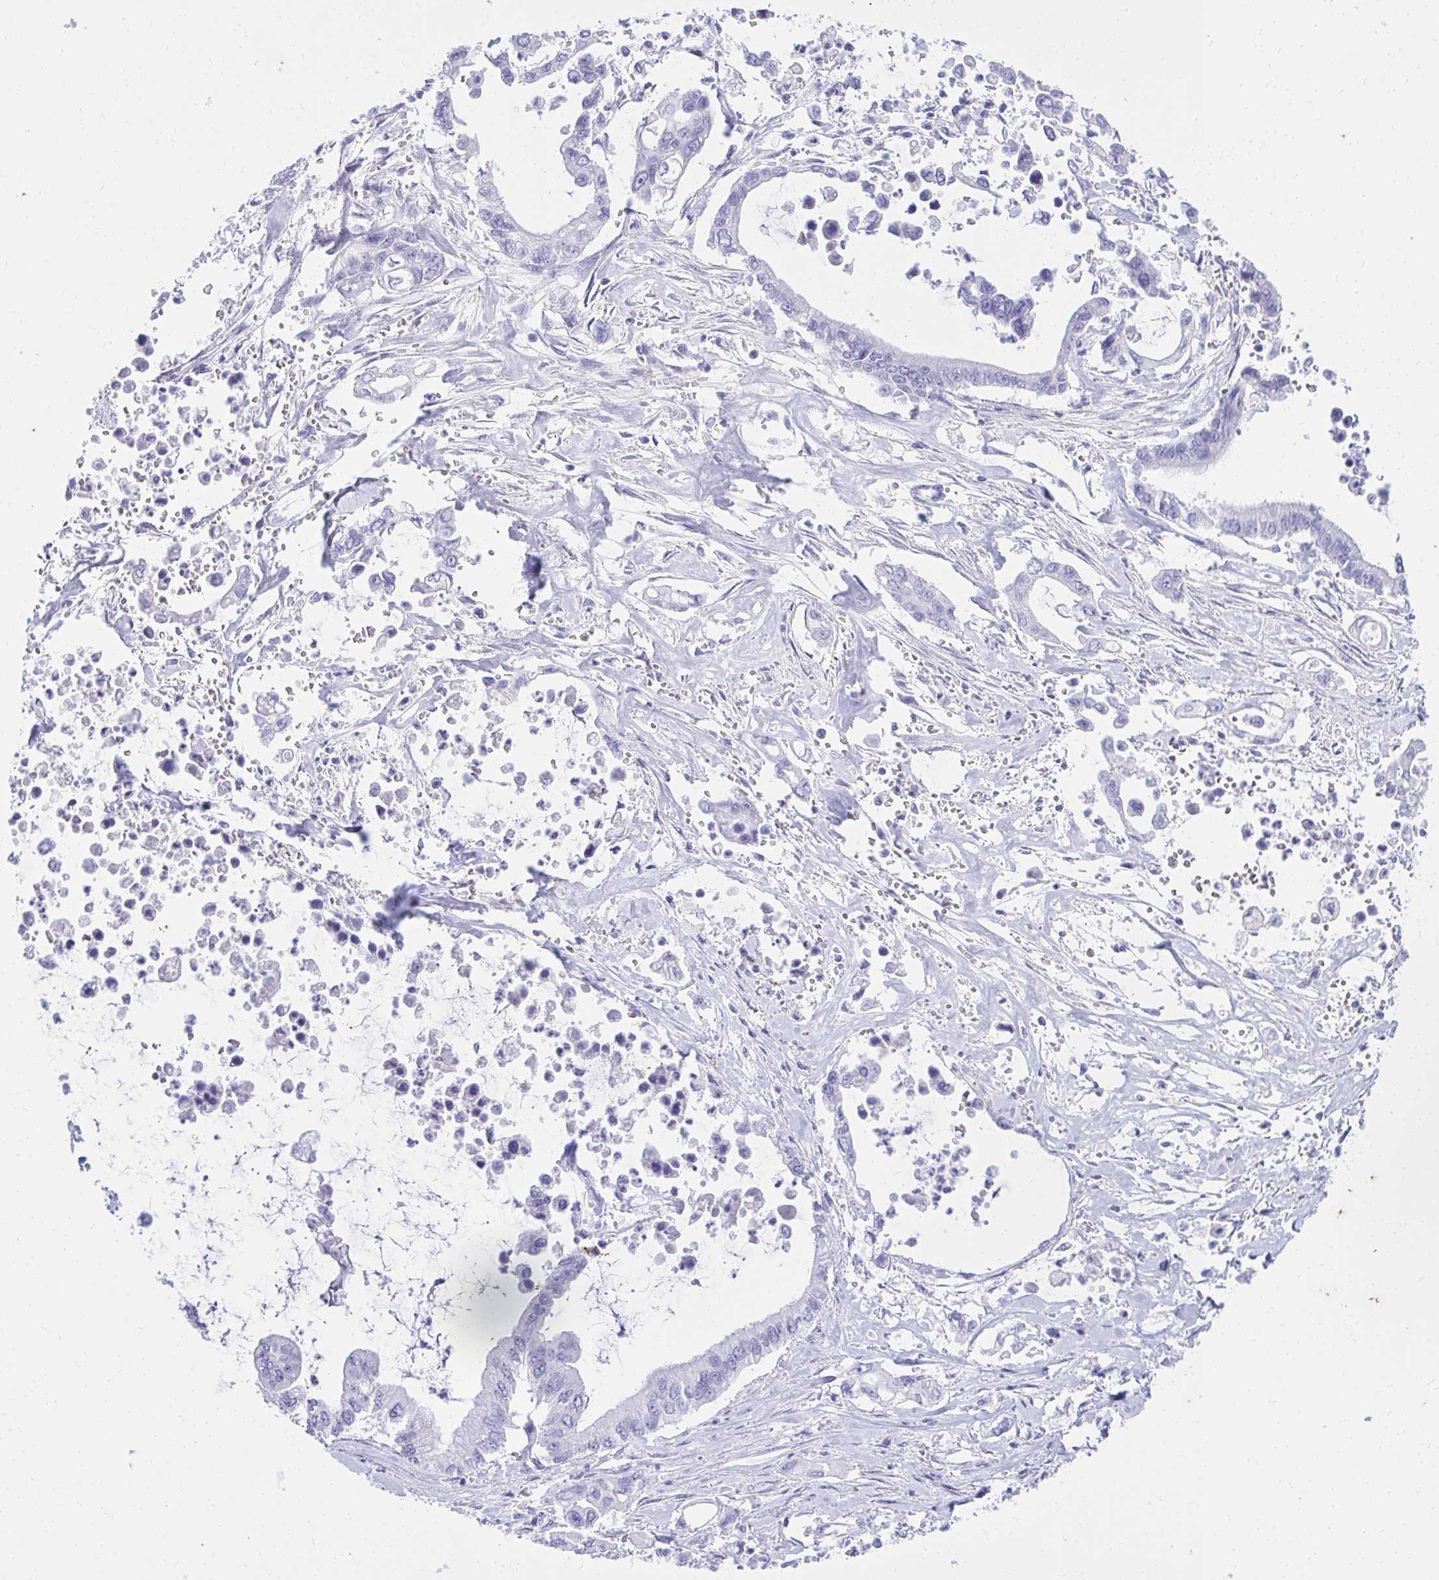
{"staining": {"intensity": "negative", "quantity": "none", "location": "none"}, "tissue": "pancreatic cancer", "cell_type": "Tumor cells", "image_type": "cancer", "snomed": [{"axis": "morphology", "description": "Adenocarcinoma, NOS"}, {"axis": "topography", "description": "Pancreas"}], "caption": "The photomicrograph exhibits no staining of tumor cells in pancreatic cancer (adenocarcinoma).", "gene": "KLK1", "patient": {"sex": "male", "age": 61}}